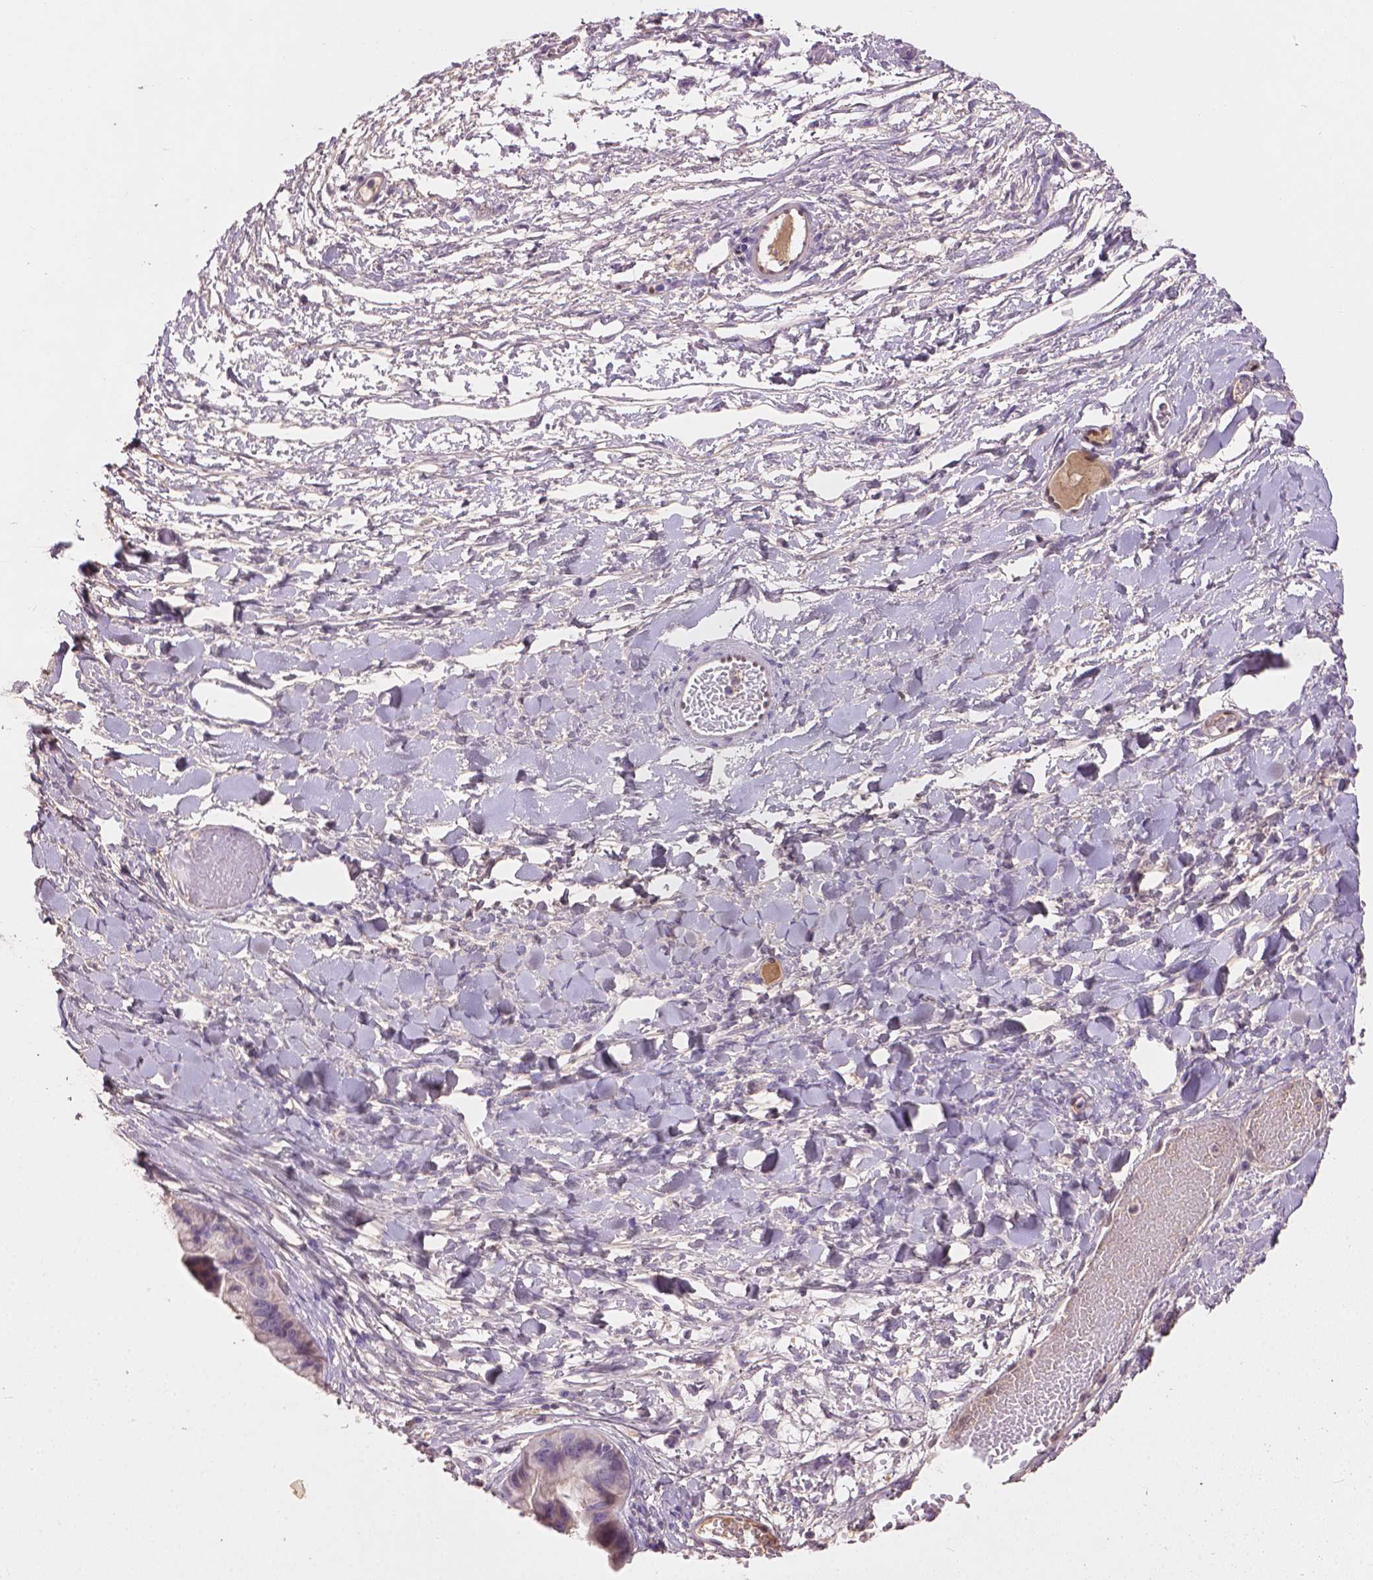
{"staining": {"intensity": "negative", "quantity": "none", "location": "none"}, "tissue": "ovarian cancer", "cell_type": "Tumor cells", "image_type": "cancer", "snomed": [{"axis": "morphology", "description": "Cystadenocarcinoma, mucinous, NOS"}, {"axis": "topography", "description": "Ovary"}], "caption": "This histopathology image is of ovarian cancer (mucinous cystadenocarcinoma) stained with immunohistochemistry to label a protein in brown with the nuclei are counter-stained blue. There is no positivity in tumor cells.", "gene": "SOX17", "patient": {"sex": "female", "age": 76}}